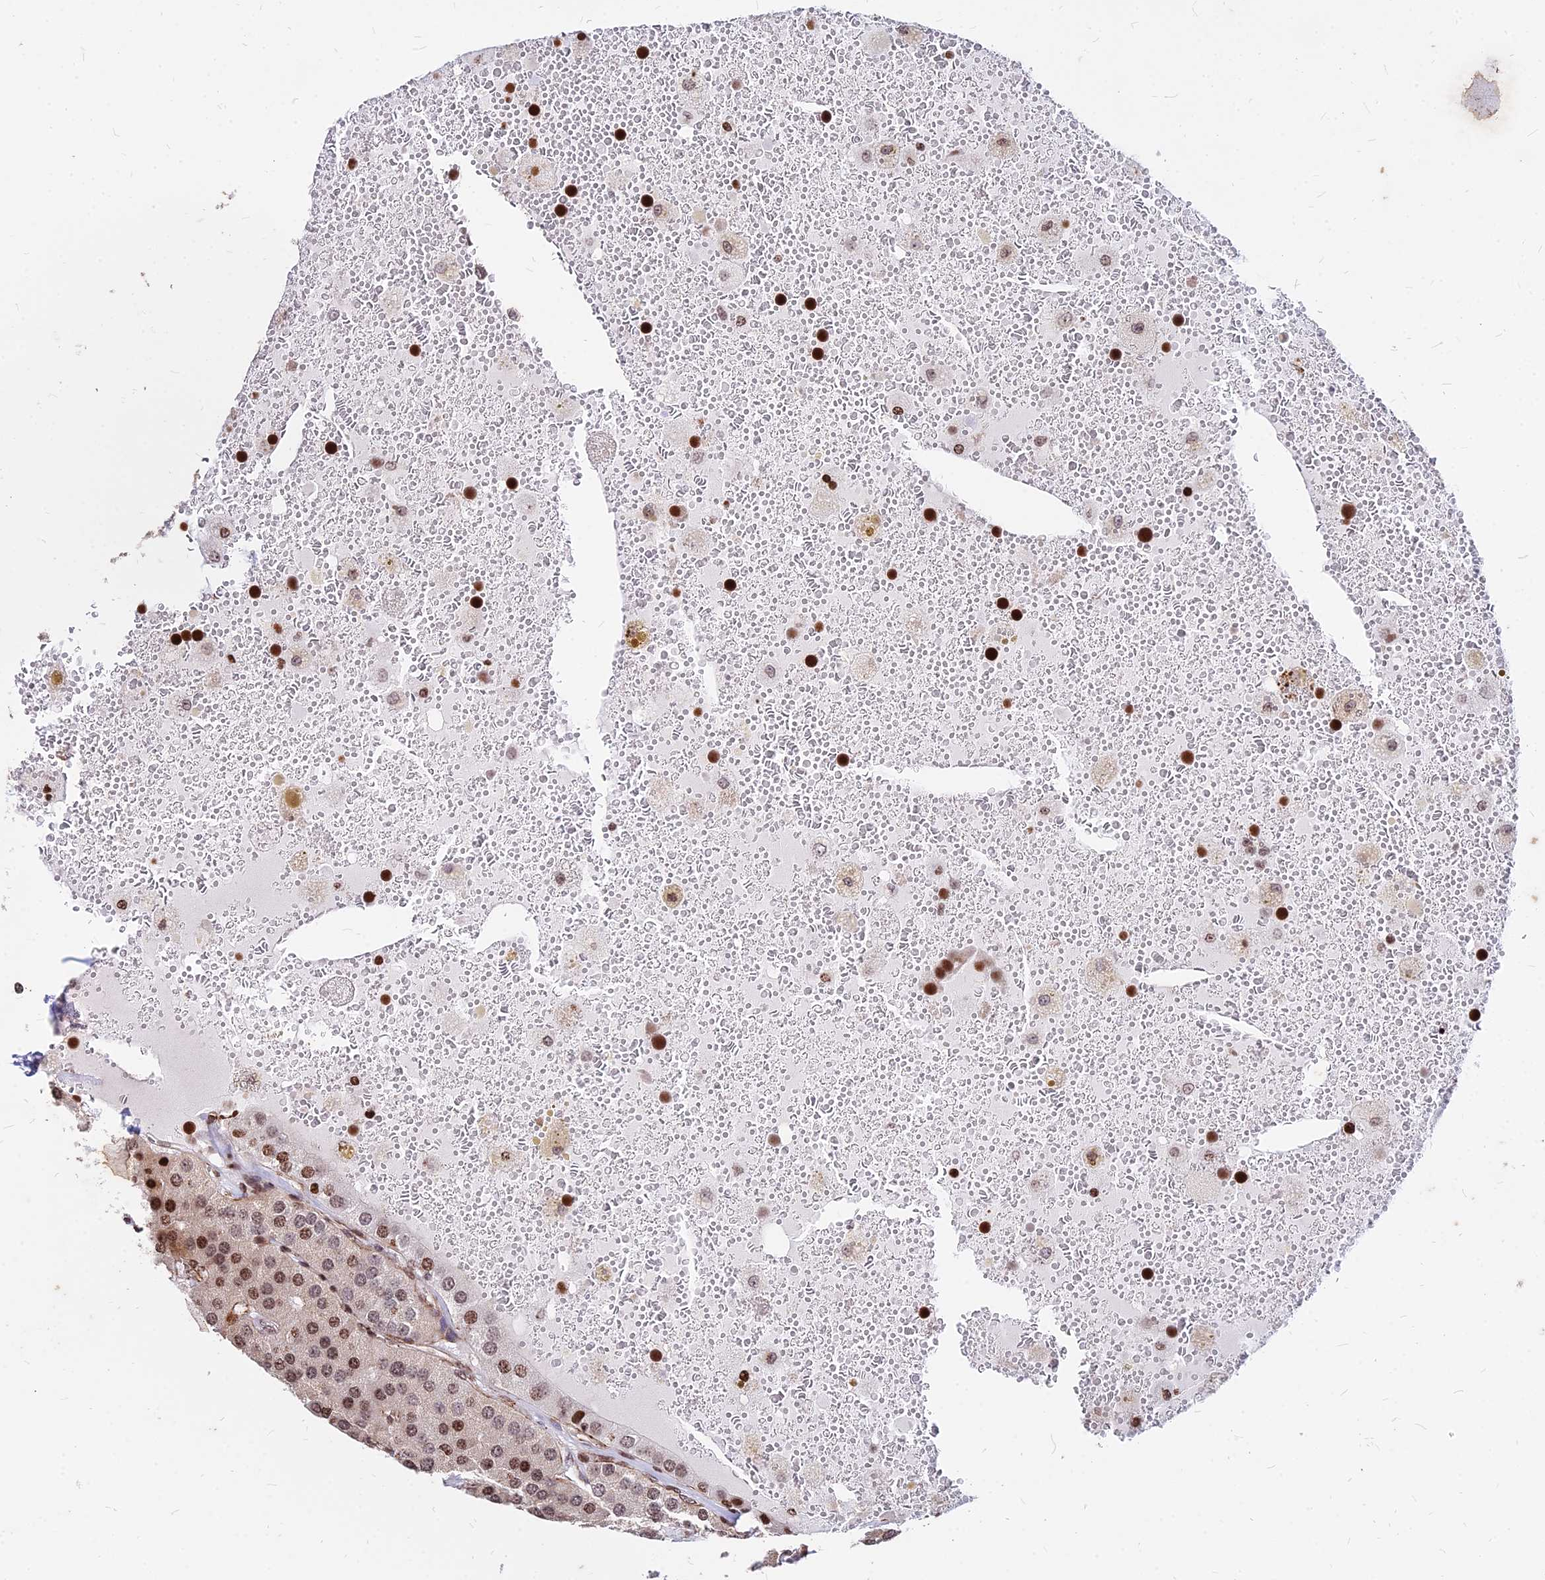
{"staining": {"intensity": "moderate", "quantity": ">75%", "location": "nuclear"}, "tissue": "parathyroid gland", "cell_type": "Glandular cells", "image_type": "normal", "snomed": [{"axis": "morphology", "description": "Normal tissue, NOS"}, {"axis": "morphology", "description": "Adenoma, NOS"}, {"axis": "topography", "description": "Parathyroid gland"}], "caption": "A brown stain shows moderate nuclear expression of a protein in glandular cells of unremarkable human parathyroid gland. Using DAB (brown) and hematoxylin (blue) stains, captured at high magnification using brightfield microscopy.", "gene": "NYAP2", "patient": {"sex": "female", "age": 86}}